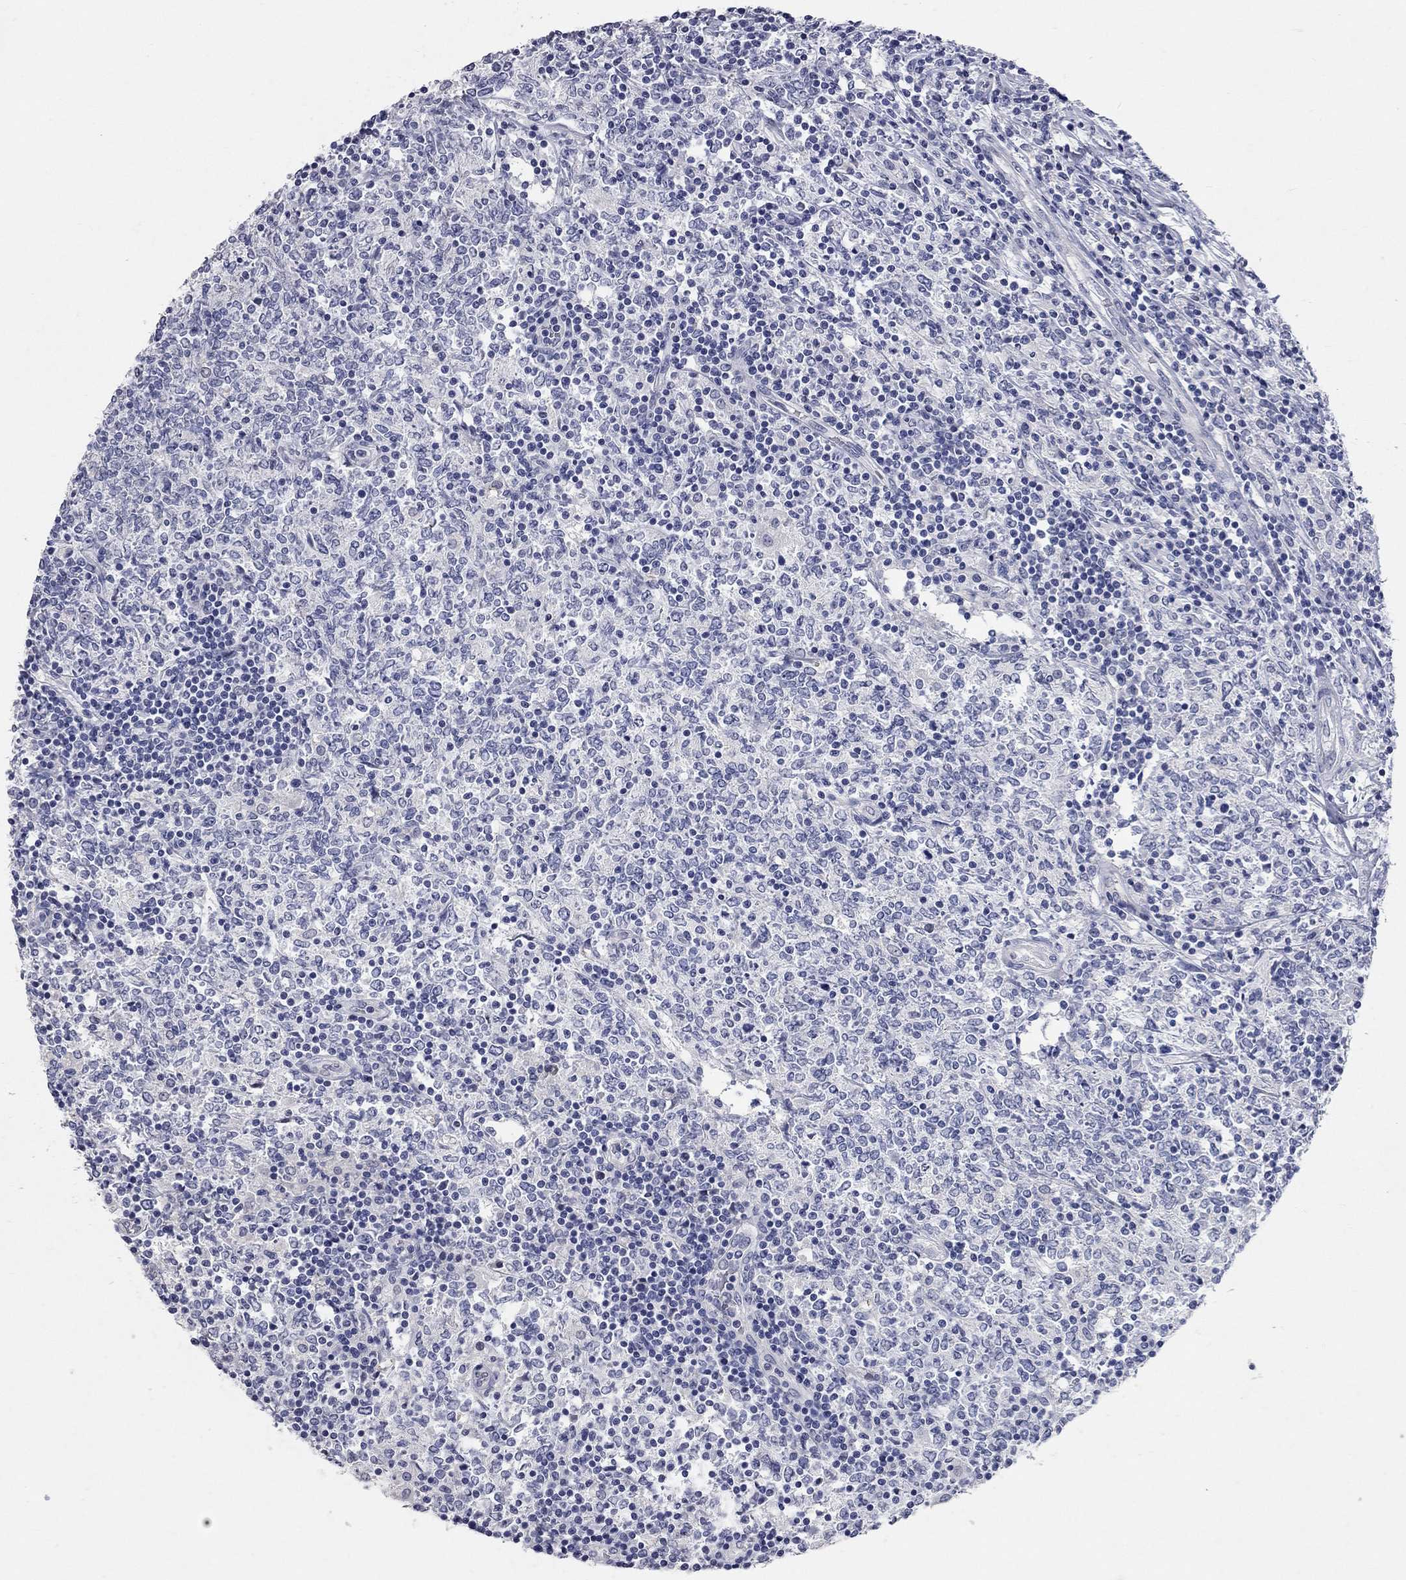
{"staining": {"intensity": "negative", "quantity": "none", "location": "none"}, "tissue": "lymphoma", "cell_type": "Tumor cells", "image_type": "cancer", "snomed": [{"axis": "morphology", "description": "Malignant lymphoma, non-Hodgkin's type, High grade"}, {"axis": "topography", "description": "Lymph node"}], "caption": "This is an immunohistochemistry (IHC) micrograph of human malignant lymphoma, non-Hodgkin's type (high-grade). There is no expression in tumor cells.", "gene": "SYT12", "patient": {"sex": "female", "age": 84}}